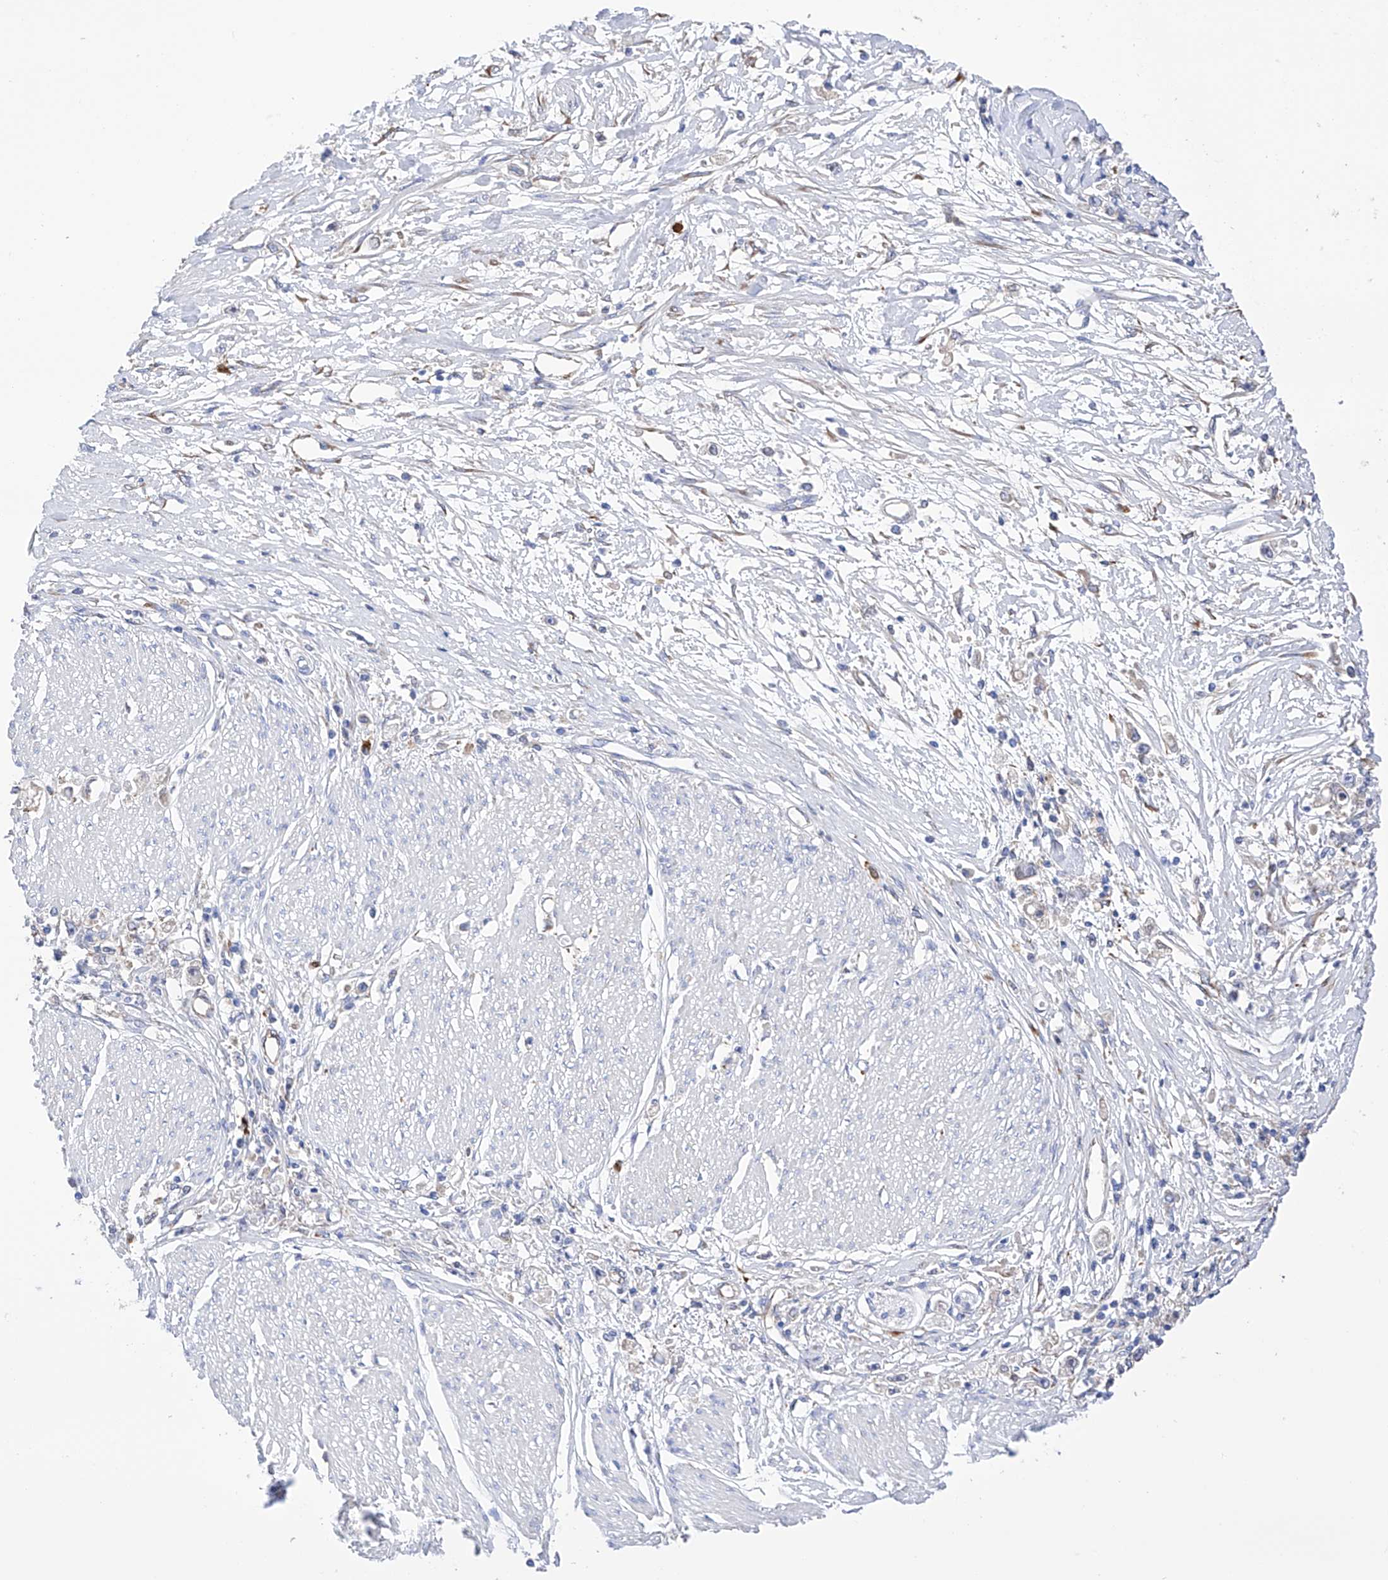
{"staining": {"intensity": "negative", "quantity": "none", "location": "none"}, "tissue": "stomach cancer", "cell_type": "Tumor cells", "image_type": "cancer", "snomed": [{"axis": "morphology", "description": "Adenocarcinoma, NOS"}, {"axis": "topography", "description": "Stomach"}], "caption": "This is an immunohistochemistry image of stomach cancer (adenocarcinoma). There is no positivity in tumor cells.", "gene": "PDIA5", "patient": {"sex": "female", "age": 59}}